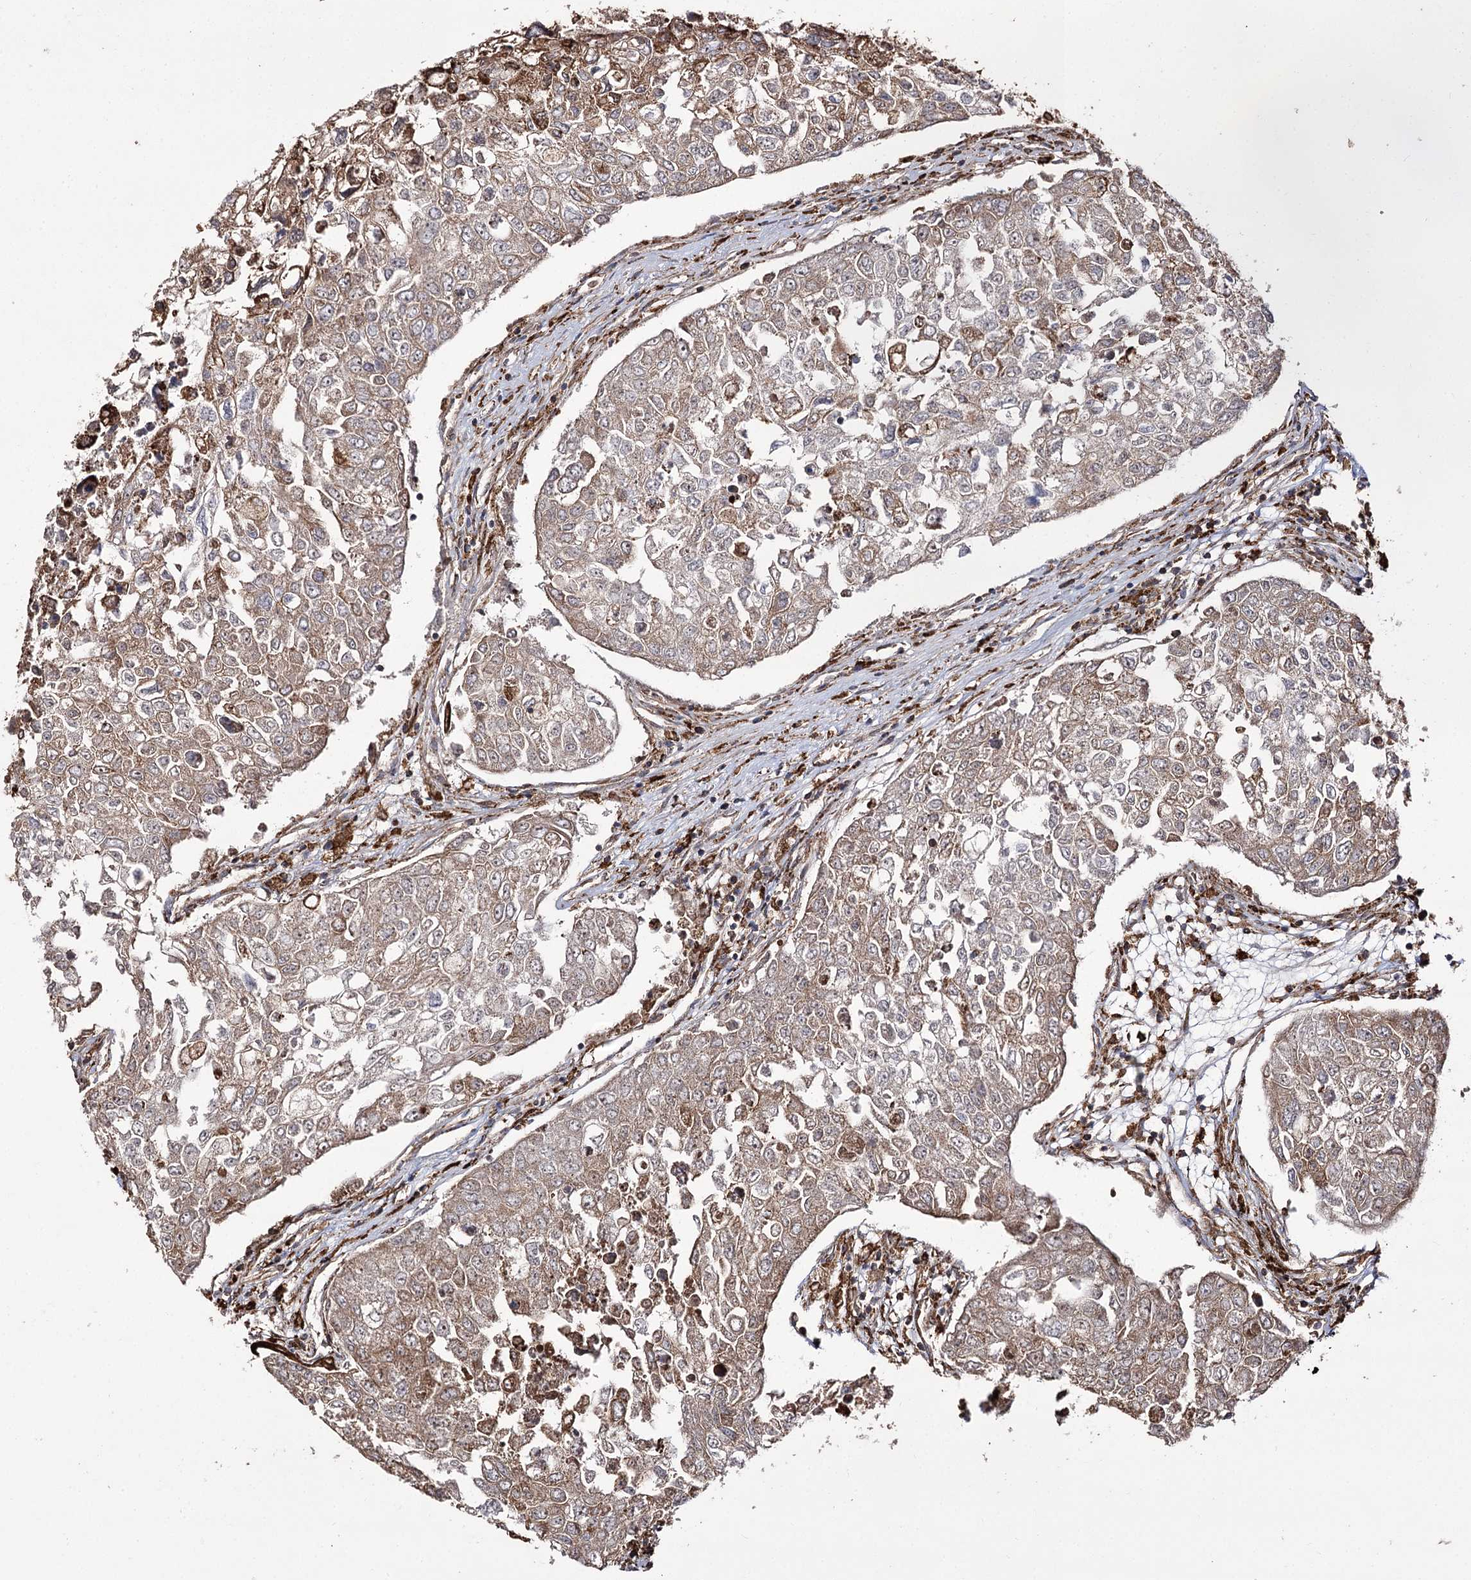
{"staining": {"intensity": "moderate", "quantity": "25%-75%", "location": "cytoplasmic/membranous"}, "tissue": "urothelial cancer", "cell_type": "Tumor cells", "image_type": "cancer", "snomed": [{"axis": "morphology", "description": "Urothelial carcinoma, High grade"}, {"axis": "topography", "description": "Lymph node"}, {"axis": "topography", "description": "Urinary bladder"}], "caption": "IHC micrograph of urothelial cancer stained for a protein (brown), which reveals medium levels of moderate cytoplasmic/membranous expression in approximately 25%-75% of tumor cells.", "gene": "FANCL", "patient": {"sex": "male", "age": 51}}